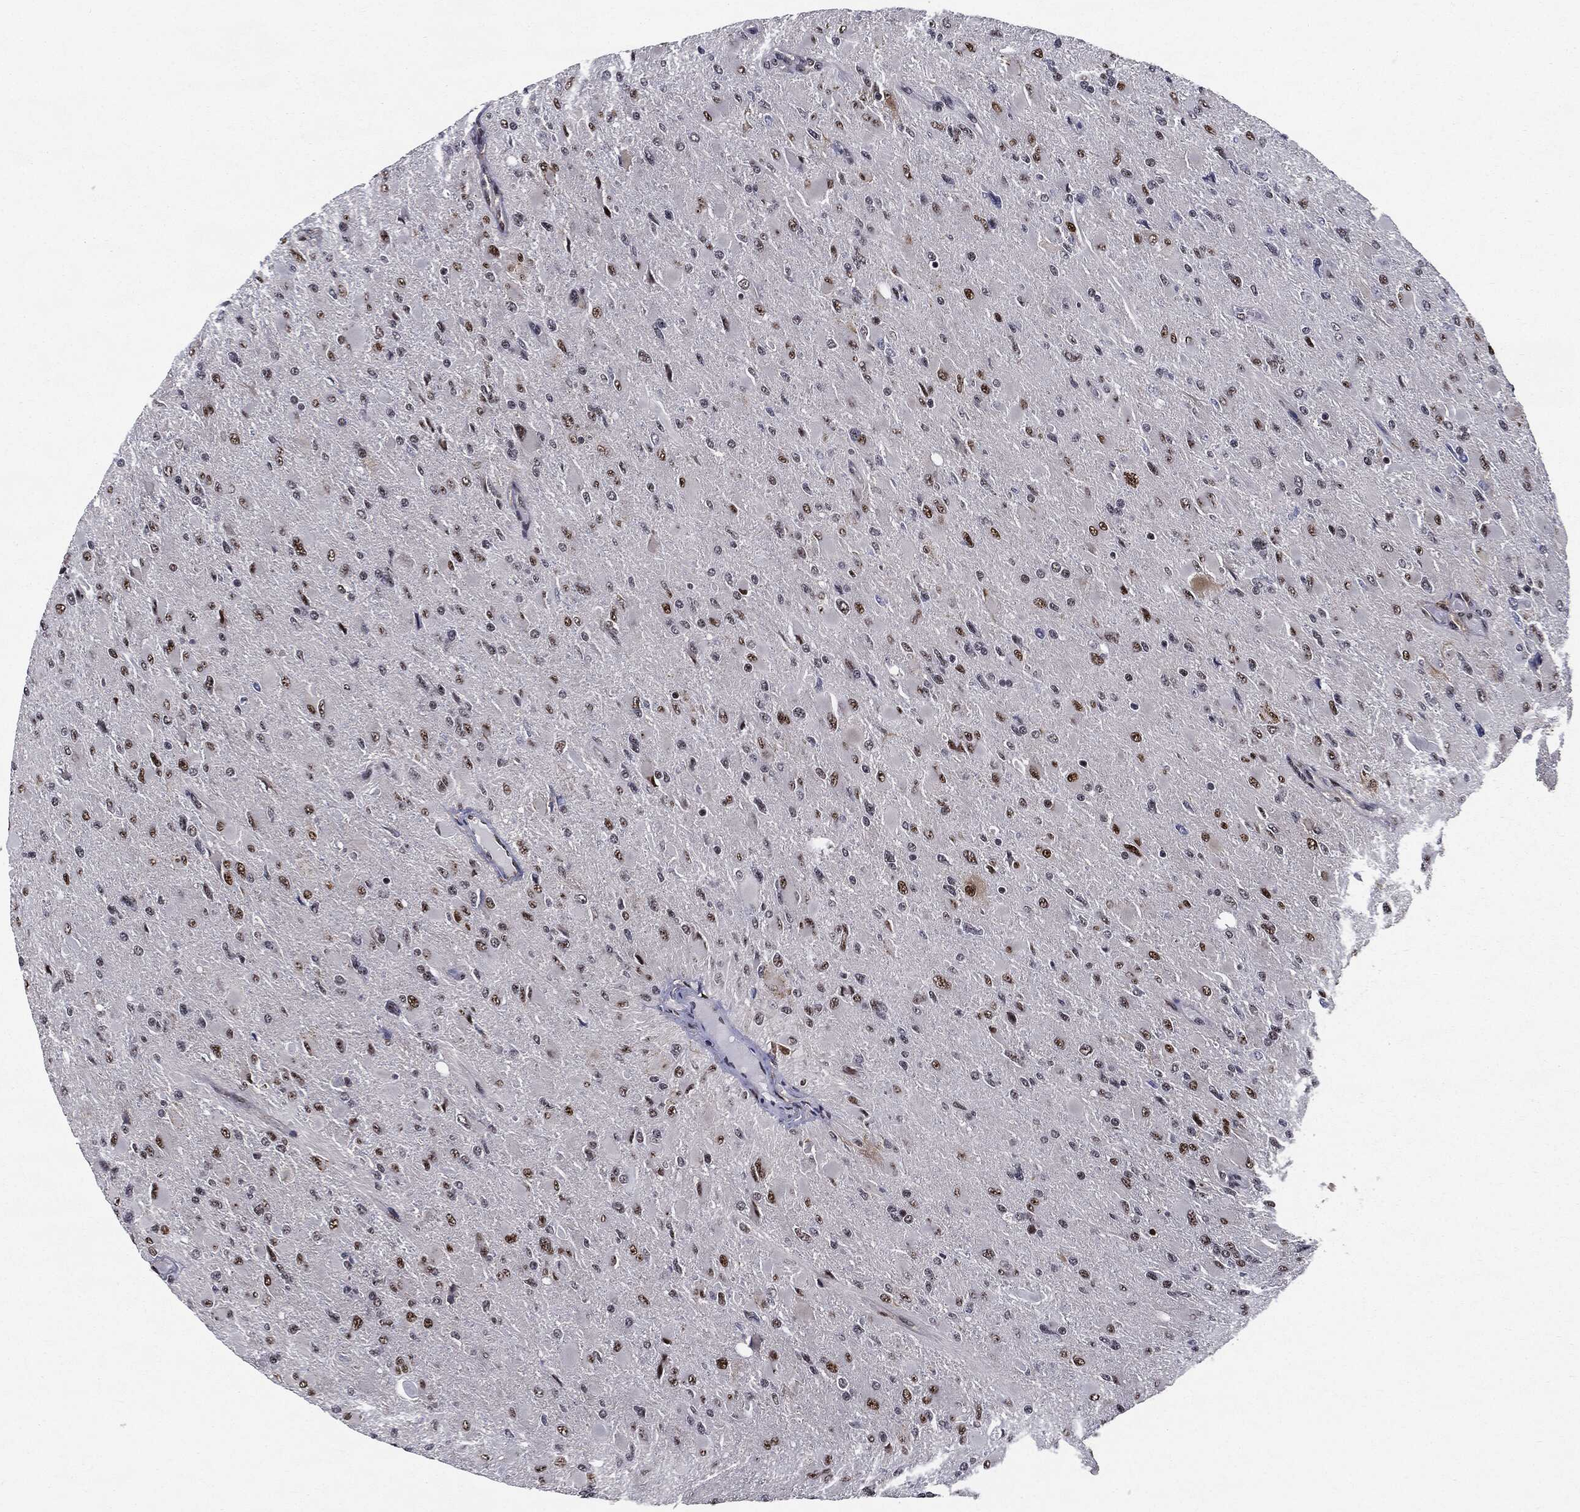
{"staining": {"intensity": "moderate", "quantity": "25%-75%", "location": "nuclear"}, "tissue": "glioma", "cell_type": "Tumor cells", "image_type": "cancer", "snomed": [{"axis": "morphology", "description": "Glioma, malignant, High grade"}, {"axis": "topography", "description": "Cerebral cortex"}], "caption": "IHC (DAB) staining of malignant glioma (high-grade) shows moderate nuclear protein staining in about 25%-75% of tumor cells. (brown staining indicates protein expression, while blue staining denotes nuclei).", "gene": "JUN", "patient": {"sex": "female", "age": 36}}